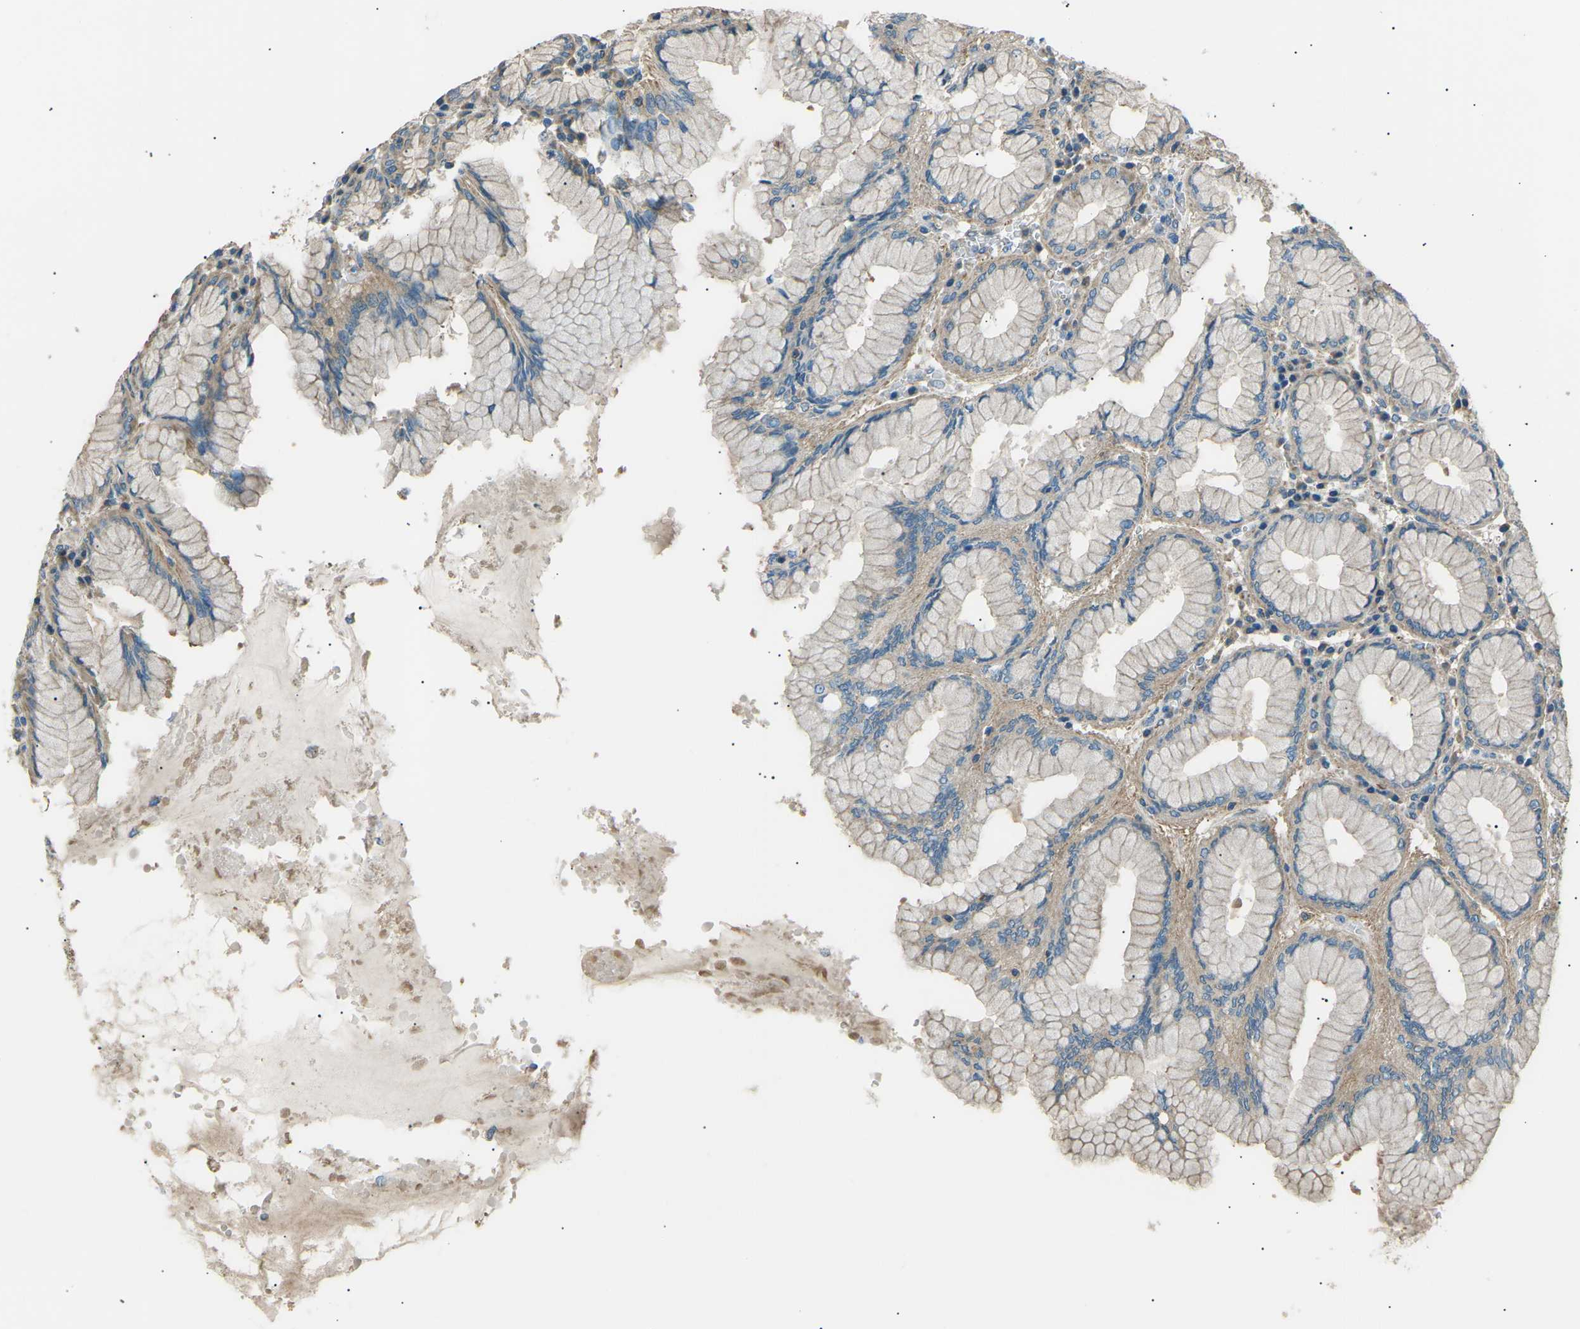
{"staining": {"intensity": "moderate", "quantity": "25%-75%", "location": "cytoplasmic/membranous"}, "tissue": "stomach", "cell_type": "Glandular cells", "image_type": "normal", "snomed": [{"axis": "morphology", "description": "Normal tissue, NOS"}, {"axis": "topography", "description": "Stomach"}, {"axis": "topography", "description": "Stomach, lower"}], "caption": "Immunohistochemistry of normal human stomach displays medium levels of moderate cytoplasmic/membranous expression in approximately 25%-75% of glandular cells.", "gene": "SLK", "patient": {"sex": "female", "age": 56}}